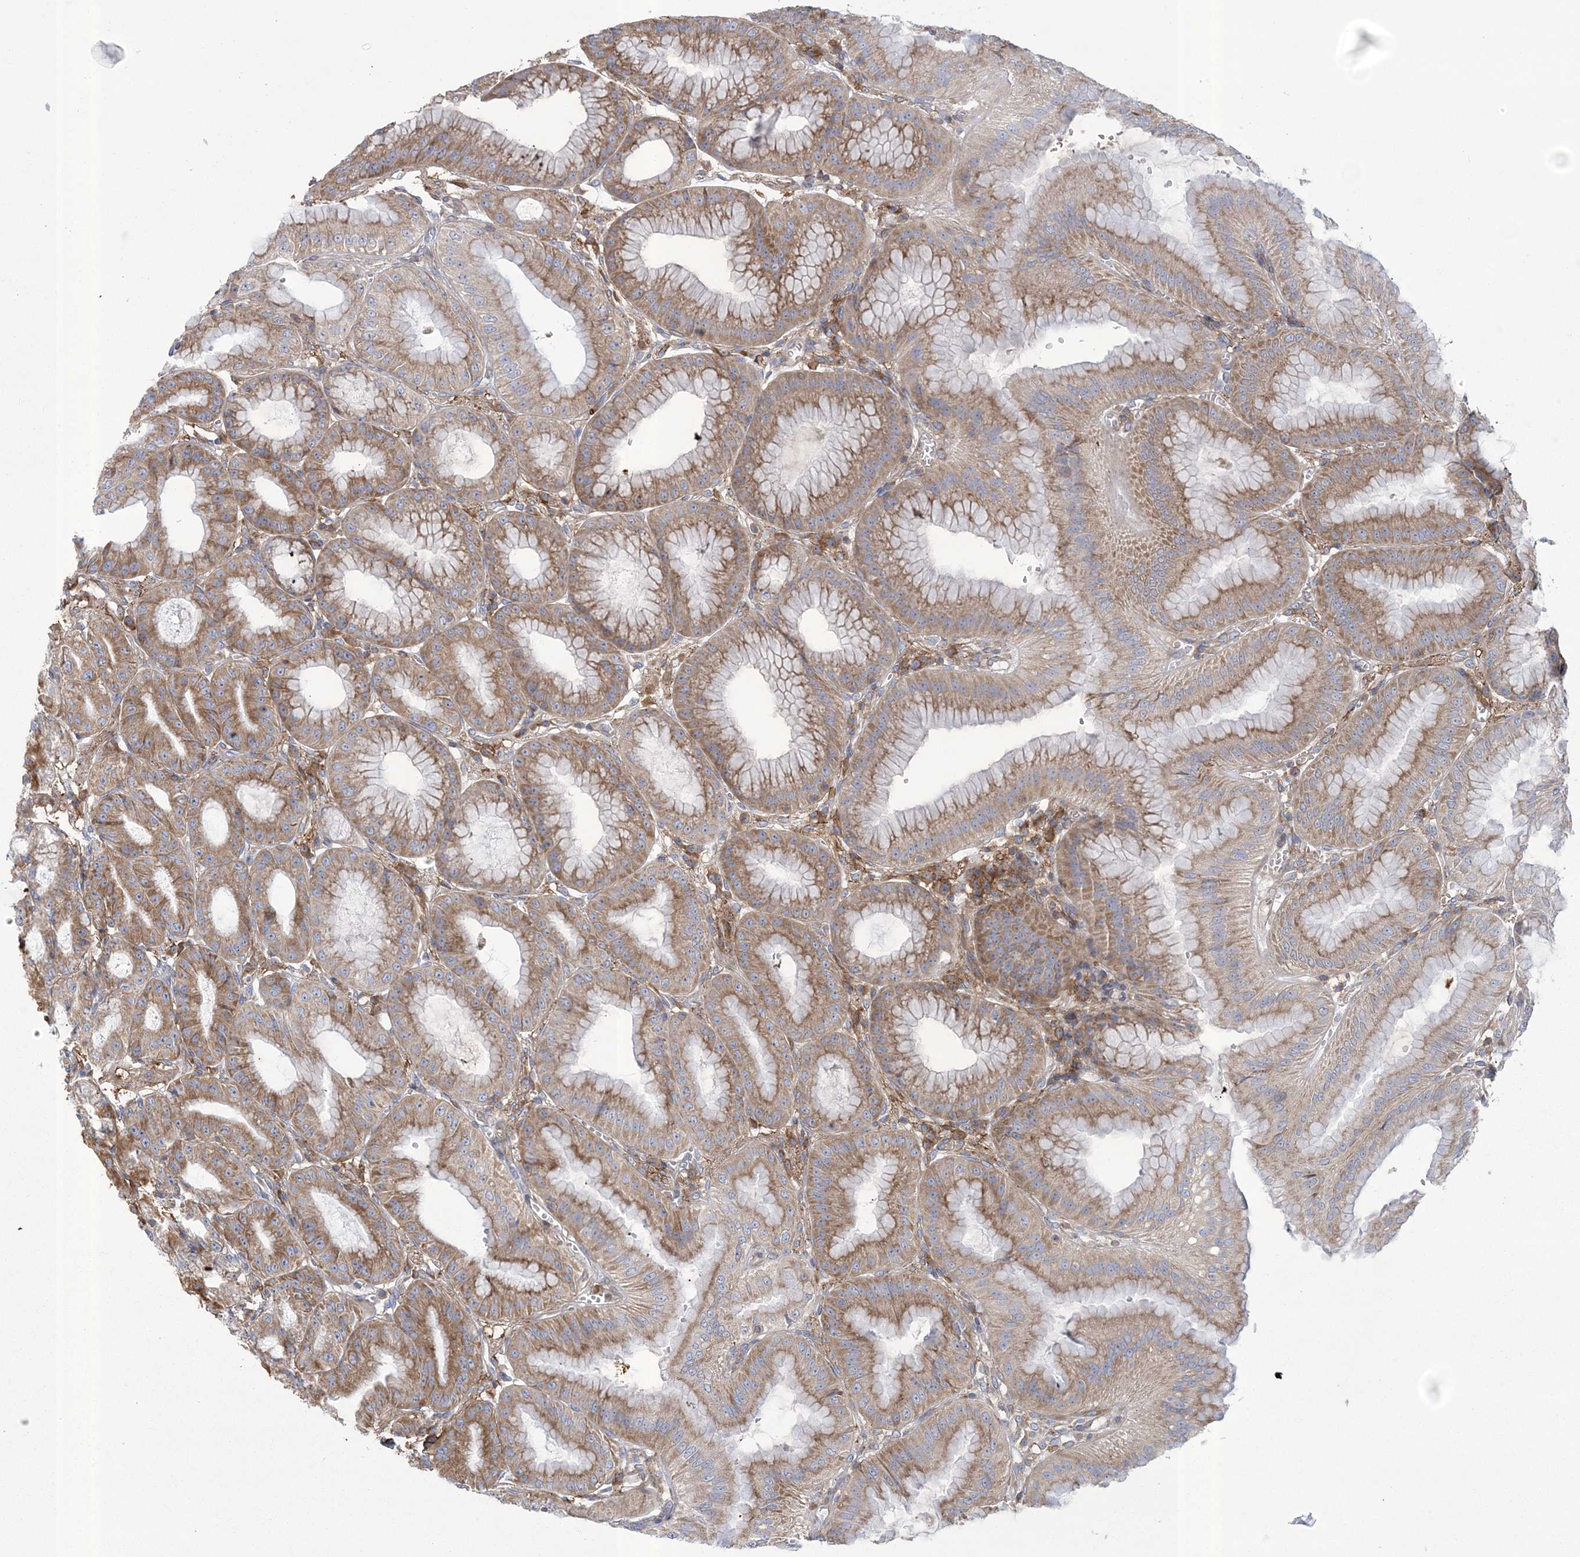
{"staining": {"intensity": "moderate", "quantity": "25%-75%", "location": "cytoplasmic/membranous"}, "tissue": "stomach", "cell_type": "Glandular cells", "image_type": "normal", "snomed": [{"axis": "morphology", "description": "Normal tissue, NOS"}, {"axis": "topography", "description": "Stomach, lower"}], "caption": "Approximately 25%-75% of glandular cells in benign stomach display moderate cytoplasmic/membranous protein expression as visualized by brown immunohistochemical staining.", "gene": "ARSJ", "patient": {"sex": "male", "age": 71}}